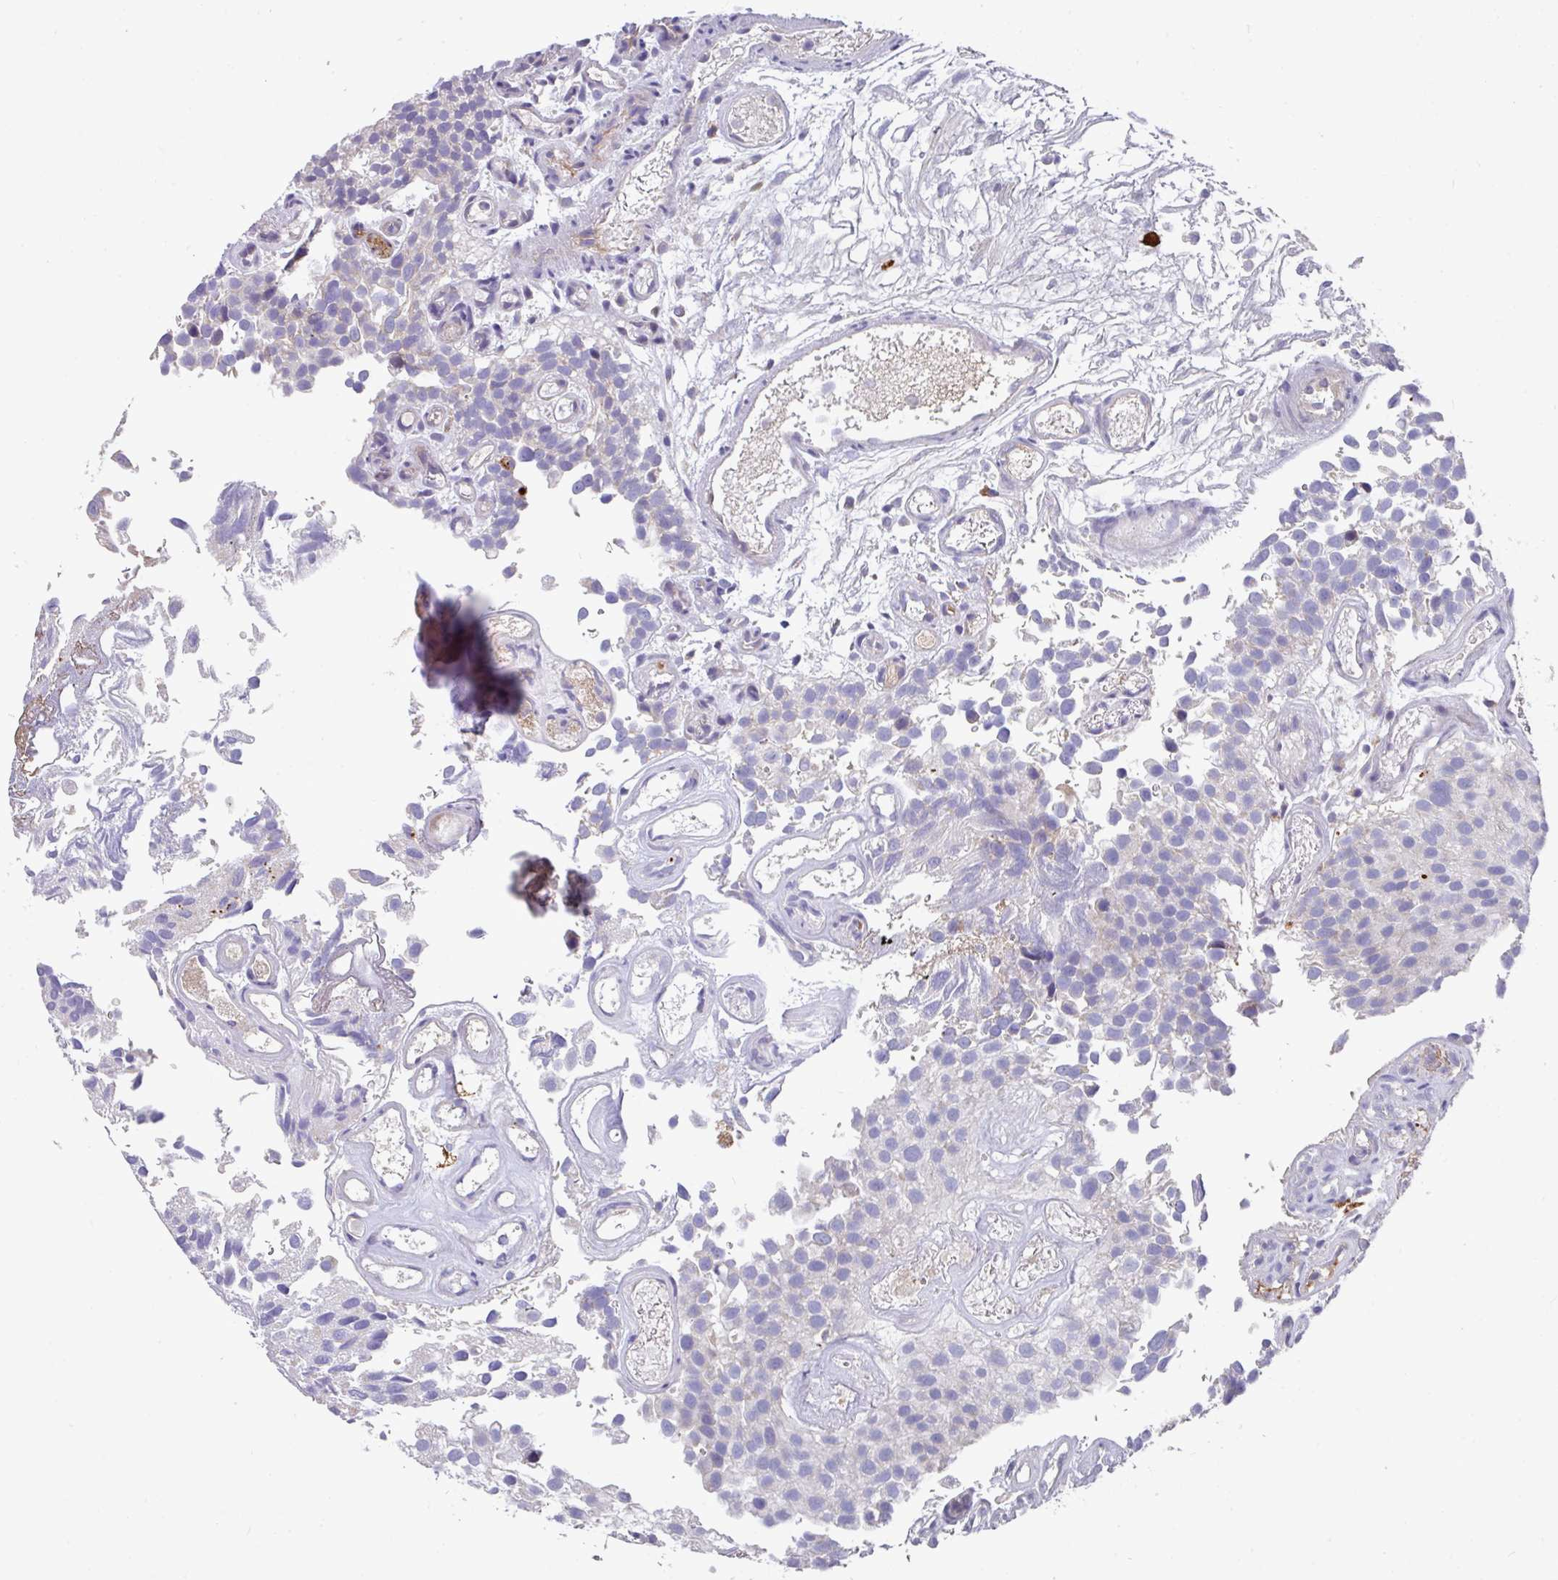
{"staining": {"intensity": "negative", "quantity": "none", "location": "none"}, "tissue": "urothelial cancer", "cell_type": "Tumor cells", "image_type": "cancer", "snomed": [{"axis": "morphology", "description": "Urothelial carcinoma, NOS"}, {"axis": "topography", "description": "Urinary bladder"}], "caption": "DAB immunohistochemical staining of transitional cell carcinoma exhibits no significant staining in tumor cells.", "gene": "IL4R", "patient": {"sex": "male", "age": 87}}